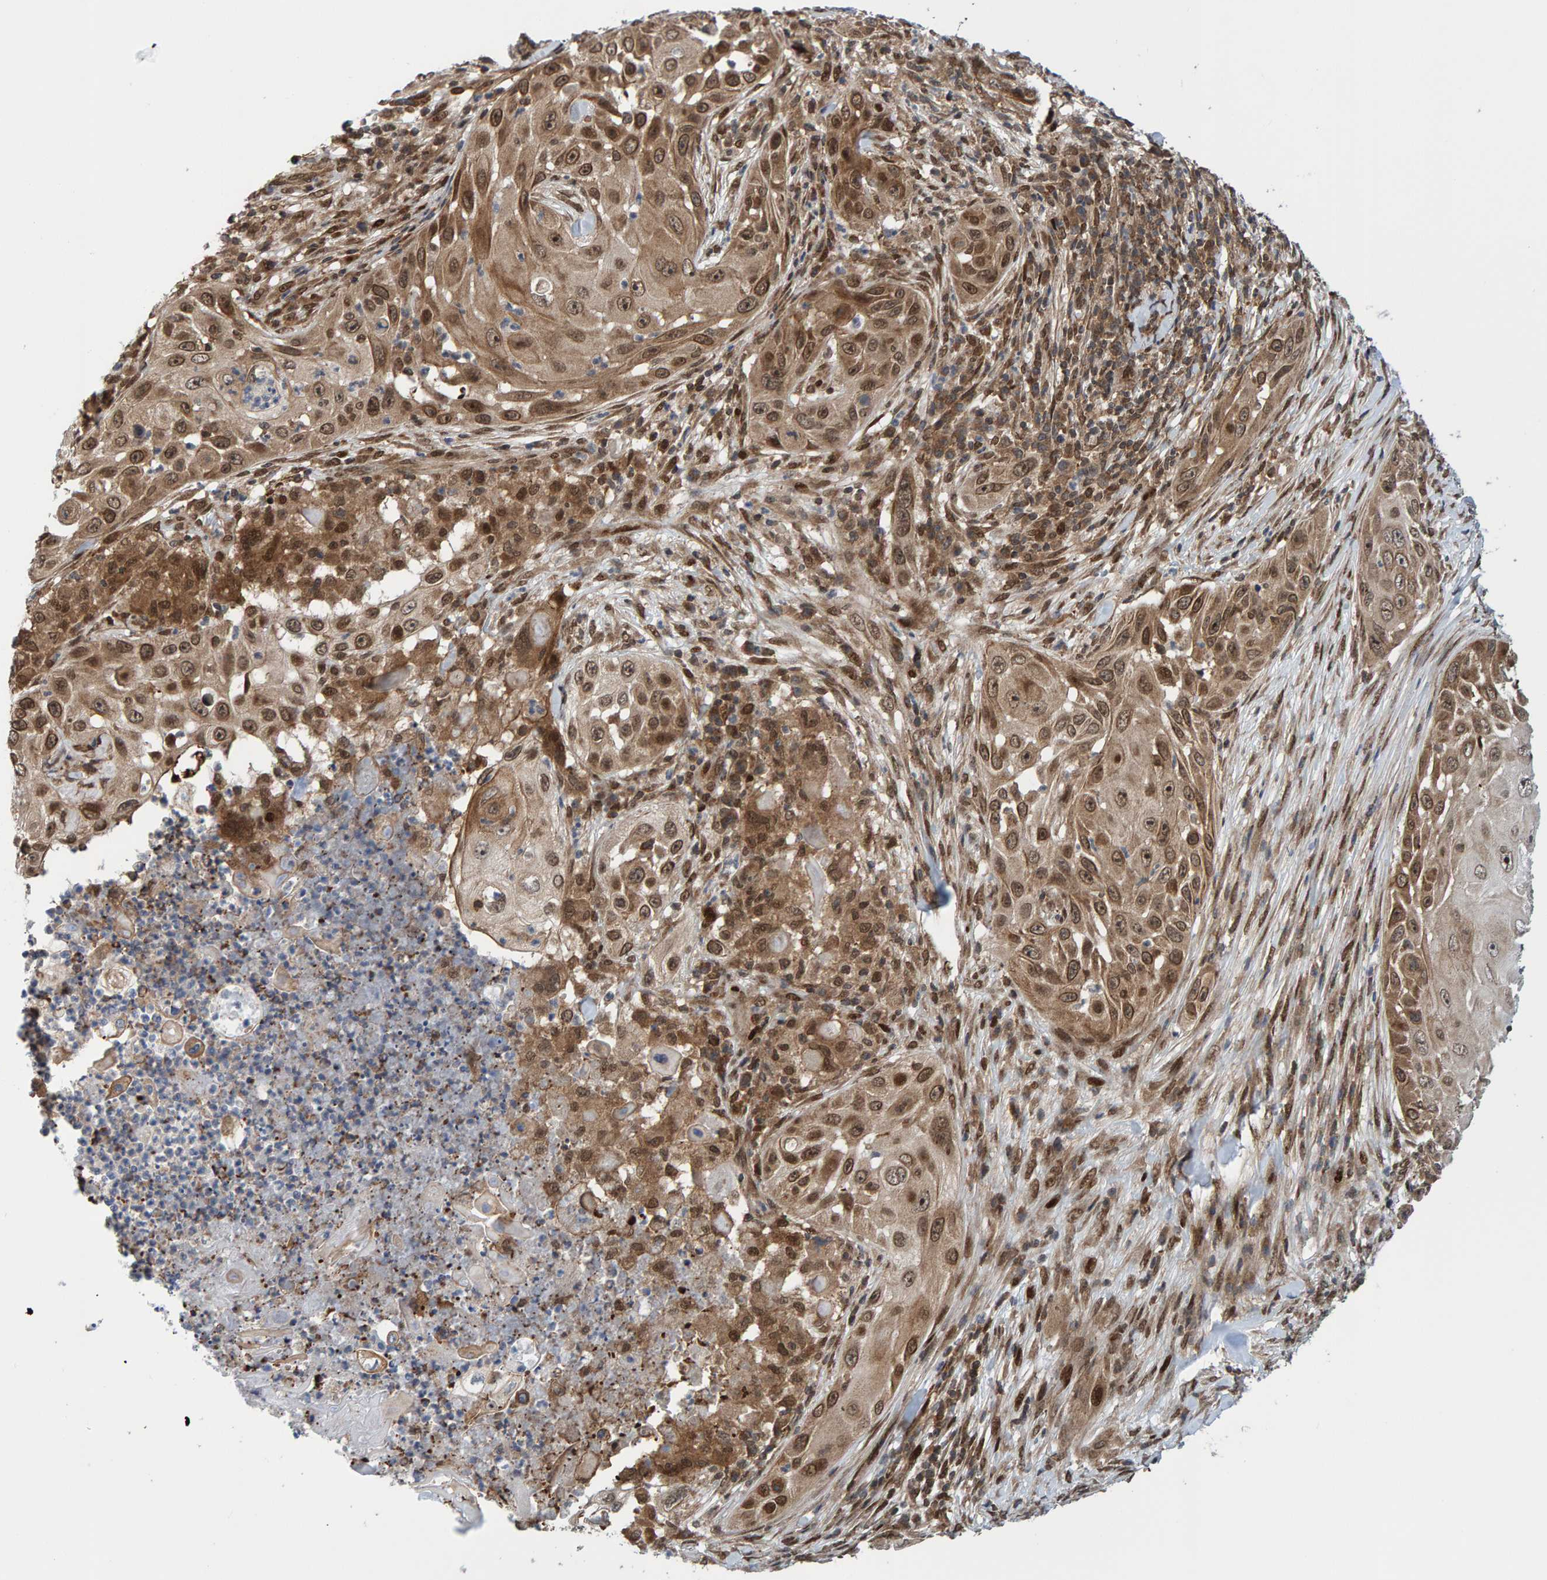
{"staining": {"intensity": "moderate", "quantity": ">75%", "location": "cytoplasmic/membranous,nuclear"}, "tissue": "skin cancer", "cell_type": "Tumor cells", "image_type": "cancer", "snomed": [{"axis": "morphology", "description": "Squamous cell carcinoma, NOS"}, {"axis": "topography", "description": "Skin"}], "caption": "Skin cancer stained with a brown dye demonstrates moderate cytoplasmic/membranous and nuclear positive staining in about >75% of tumor cells.", "gene": "ZNF366", "patient": {"sex": "female", "age": 44}}